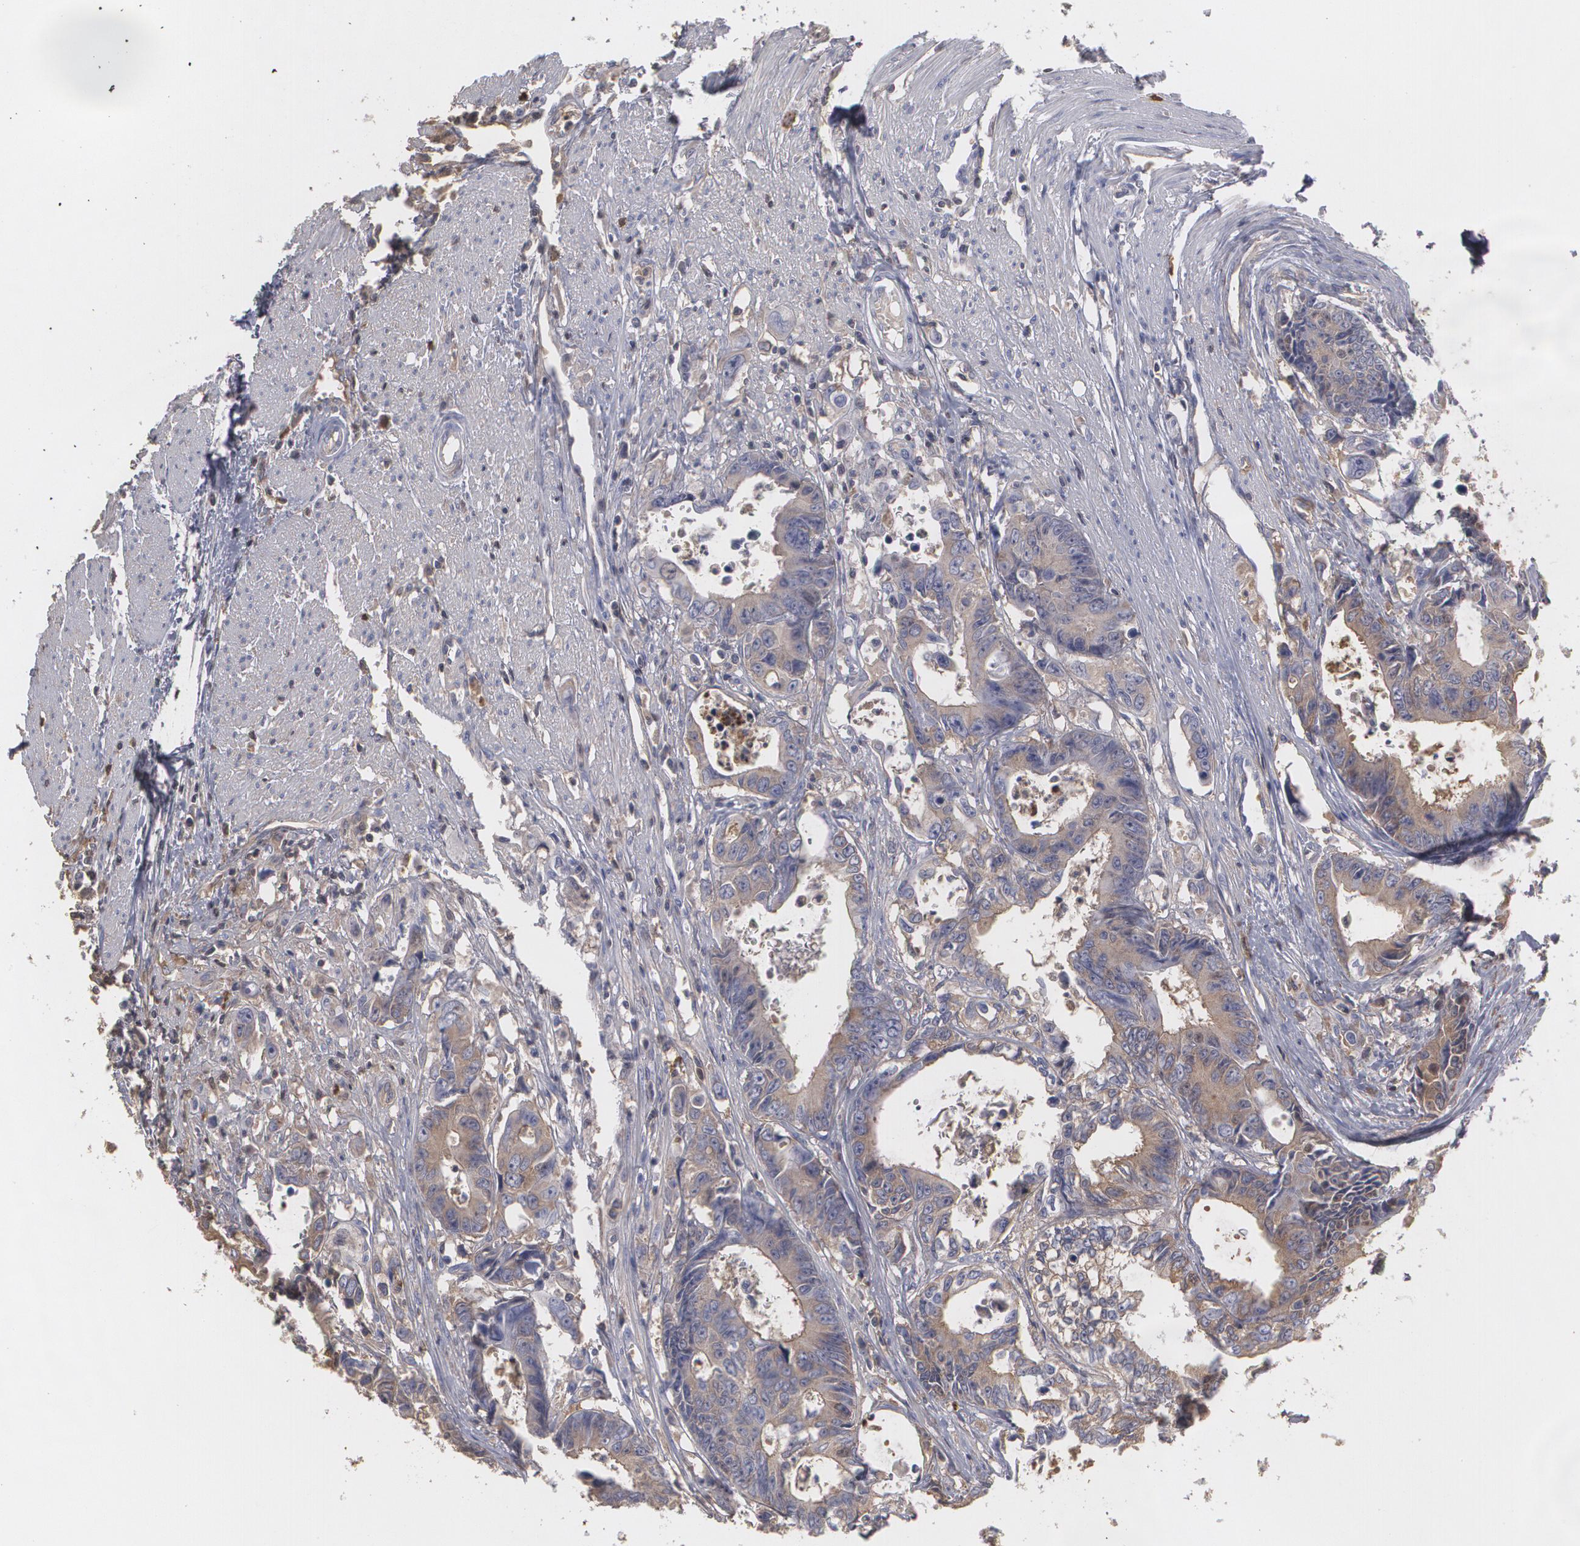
{"staining": {"intensity": "moderate", "quantity": ">75%", "location": "cytoplasmic/membranous"}, "tissue": "colorectal cancer", "cell_type": "Tumor cells", "image_type": "cancer", "snomed": [{"axis": "morphology", "description": "Adenocarcinoma, NOS"}, {"axis": "topography", "description": "Rectum"}], "caption": "IHC of human colorectal cancer reveals medium levels of moderate cytoplasmic/membranous positivity in approximately >75% of tumor cells.", "gene": "SERPINA1", "patient": {"sex": "female", "age": 98}}